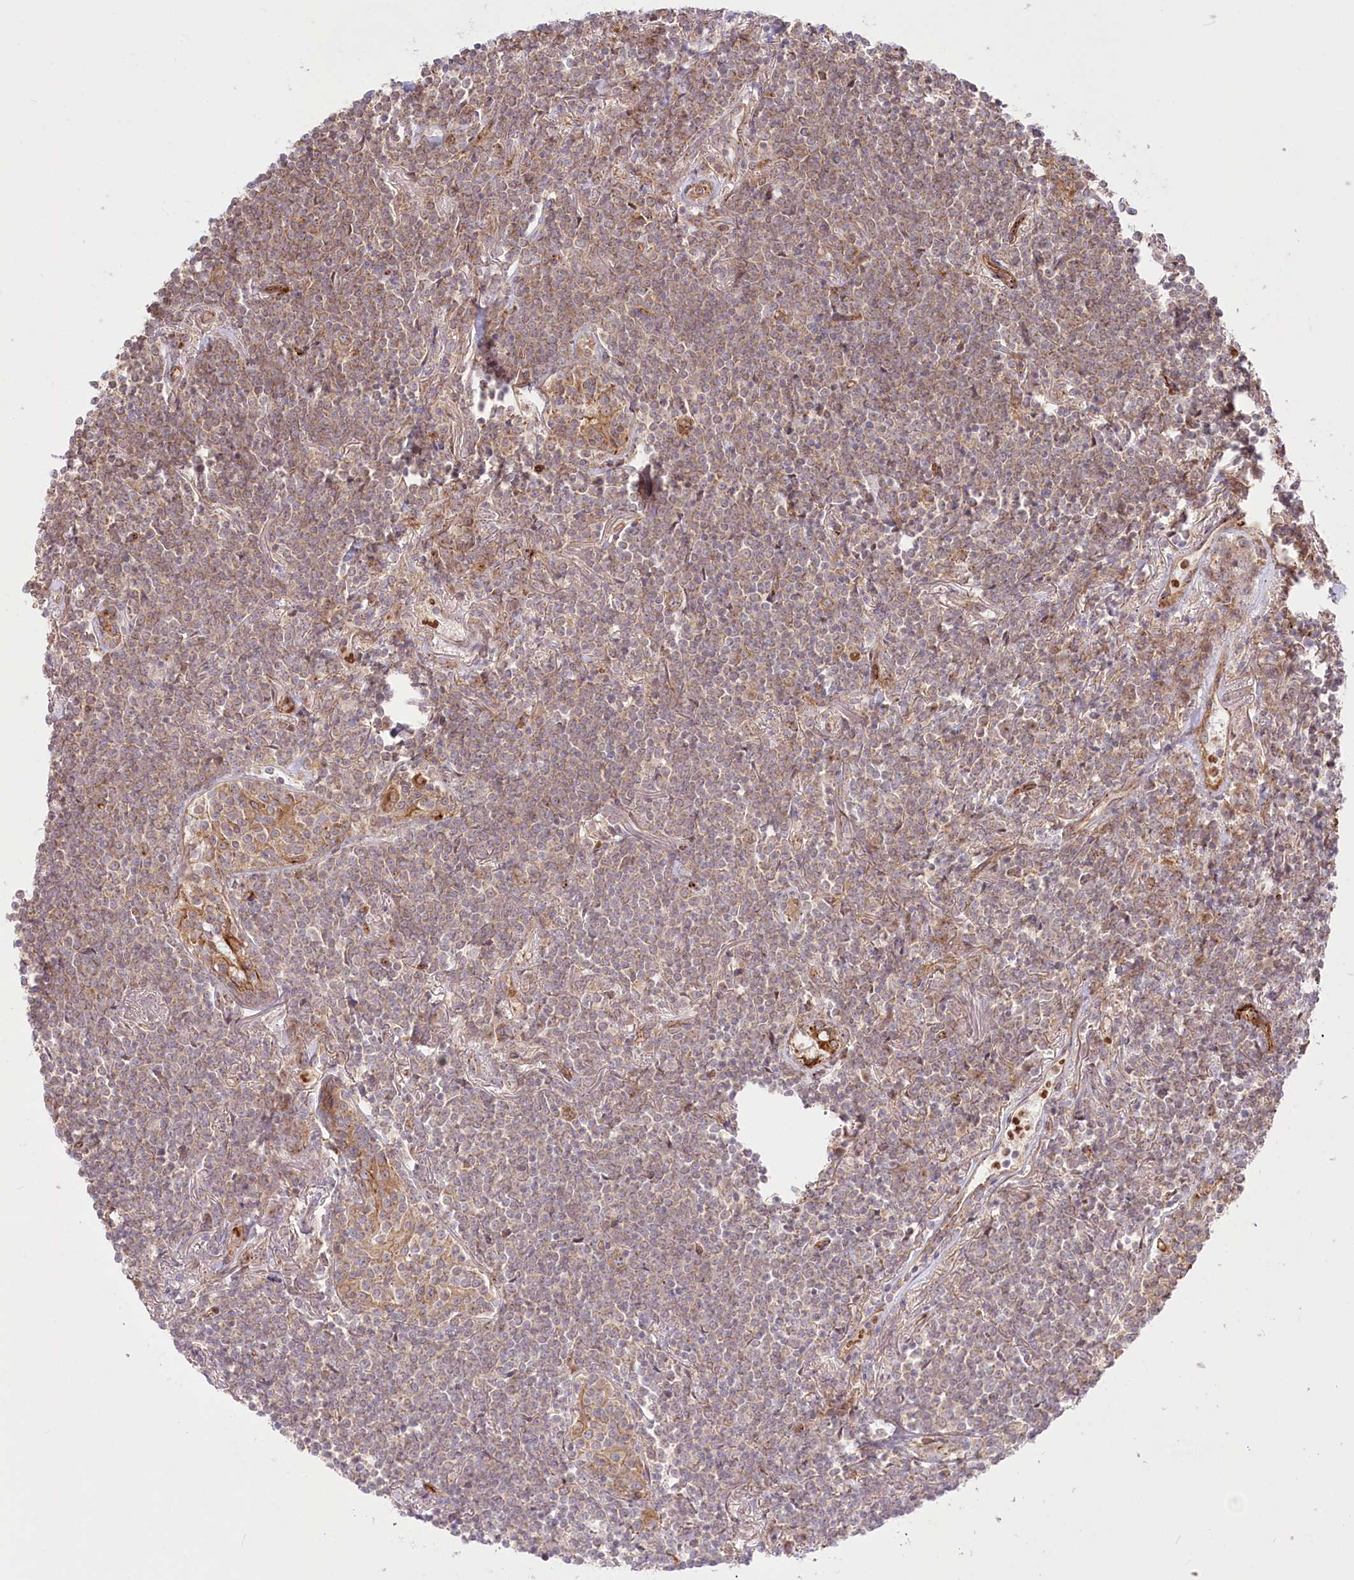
{"staining": {"intensity": "weak", "quantity": "25%-75%", "location": "cytoplasmic/membranous,nuclear"}, "tissue": "lymphoma", "cell_type": "Tumor cells", "image_type": "cancer", "snomed": [{"axis": "morphology", "description": "Malignant lymphoma, non-Hodgkin's type, Low grade"}, {"axis": "topography", "description": "Lung"}], "caption": "Low-grade malignant lymphoma, non-Hodgkin's type tissue reveals weak cytoplasmic/membranous and nuclear positivity in about 25%-75% of tumor cells, visualized by immunohistochemistry.", "gene": "COMMD3", "patient": {"sex": "female", "age": 71}}